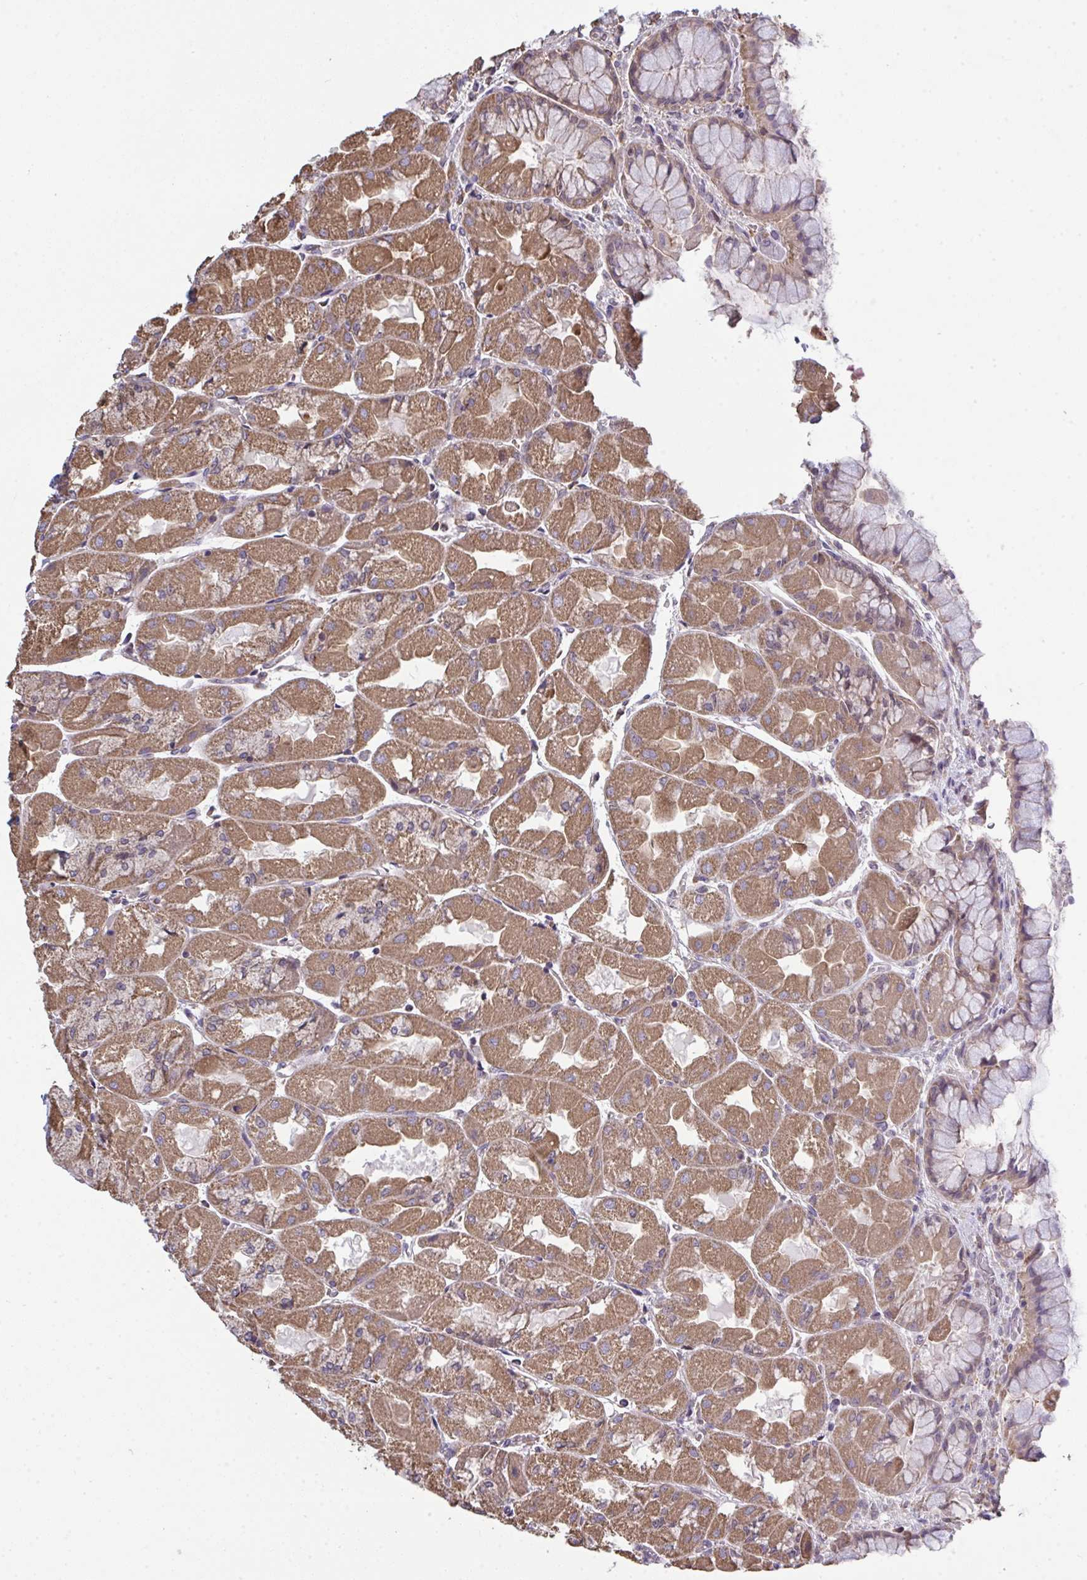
{"staining": {"intensity": "moderate", "quantity": ">75%", "location": "cytoplasmic/membranous"}, "tissue": "stomach", "cell_type": "Glandular cells", "image_type": "normal", "snomed": [{"axis": "morphology", "description": "Normal tissue, NOS"}, {"axis": "topography", "description": "Stomach"}], "caption": "The micrograph displays staining of benign stomach, revealing moderate cytoplasmic/membranous protein positivity (brown color) within glandular cells. (brown staining indicates protein expression, while blue staining denotes nuclei).", "gene": "PPM1H", "patient": {"sex": "female", "age": 61}}